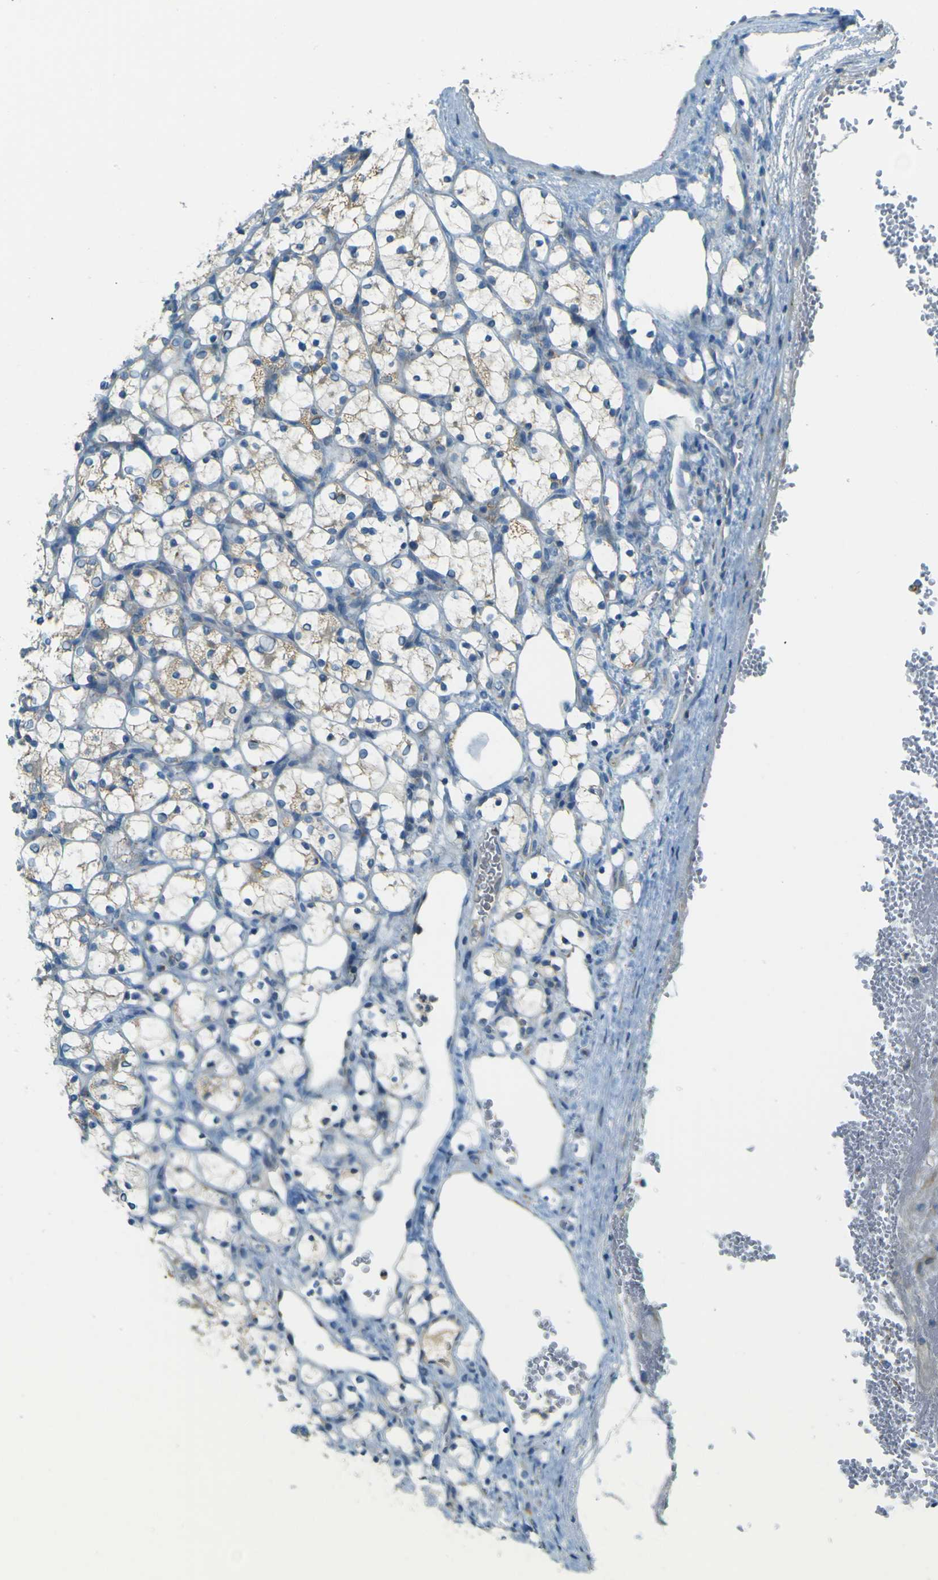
{"staining": {"intensity": "weak", "quantity": "25%-75%", "location": "cytoplasmic/membranous"}, "tissue": "renal cancer", "cell_type": "Tumor cells", "image_type": "cancer", "snomed": [{"axis": "morphology", "description": "Adenocarcinoma, NOS"}, {"axis": "topography", "description": "Kidney"}], "caption": "A brown stain shows weak cytoplasmic/membranous staining of a protein in adenocarcinoma (renal) tumor cells.", "gene": "FKTN", "patient": {"sex": "female", "age": 69}}